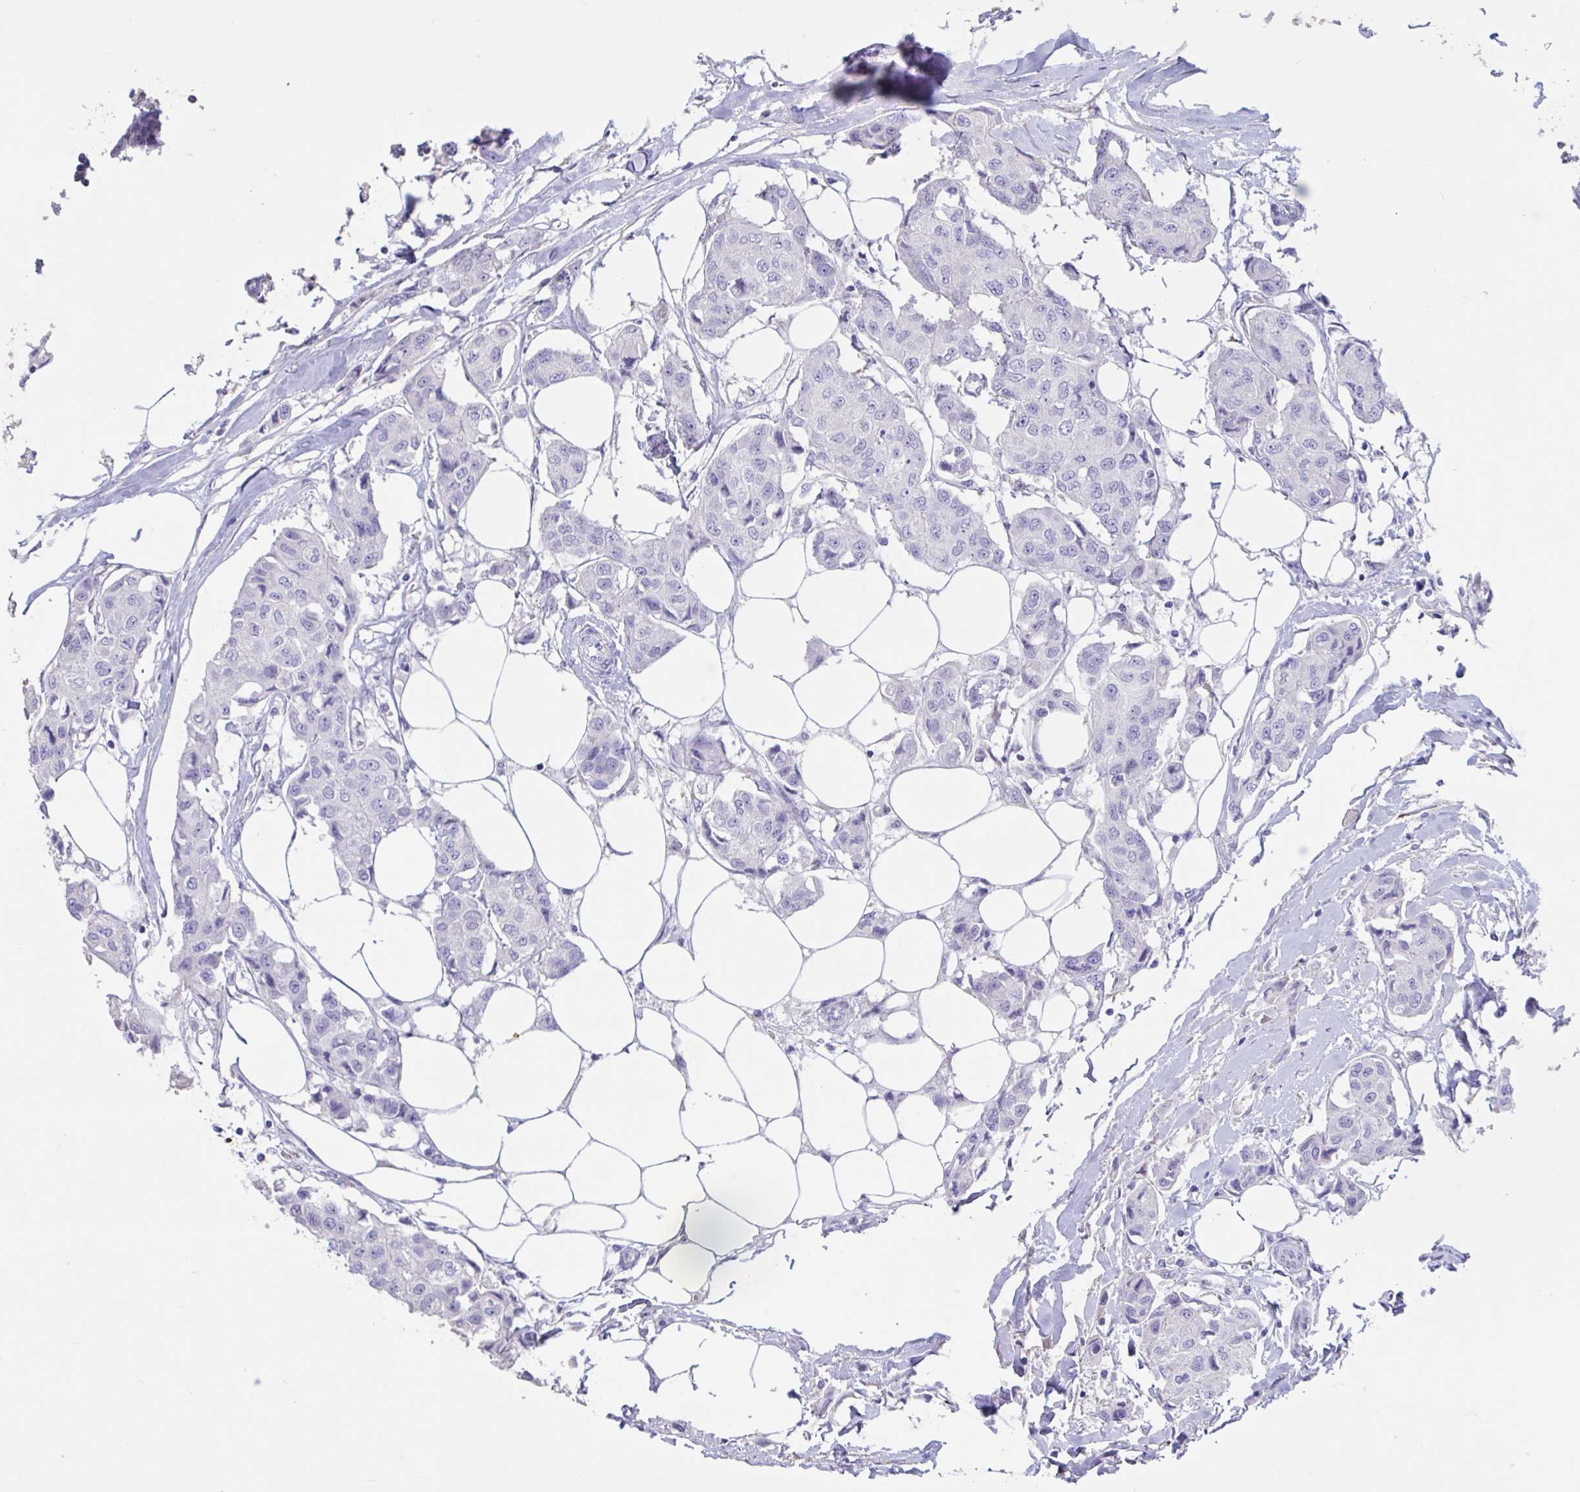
{"staining": {"intensity": "negative", "quantity": "none", "location": "none"}, "tissue": "breast cancer", "cell_type": "Tumor cells", "image_type": "cancer", "snomed": [{"axis": "morphology", "description": "Duct carcinoma"}, {"axis": "topography", "description": "Breast"}, {"axis": "topography", "description": "Lymph node"}], "caption": "This histopathology image is of breast cancer stained with IHC to label a protein in brown with the nuclei are counter-stained blue. There is no positivity in tumor cells.", "gene": "TNNC1", "patient": {"sex": "female", "age": 80}}